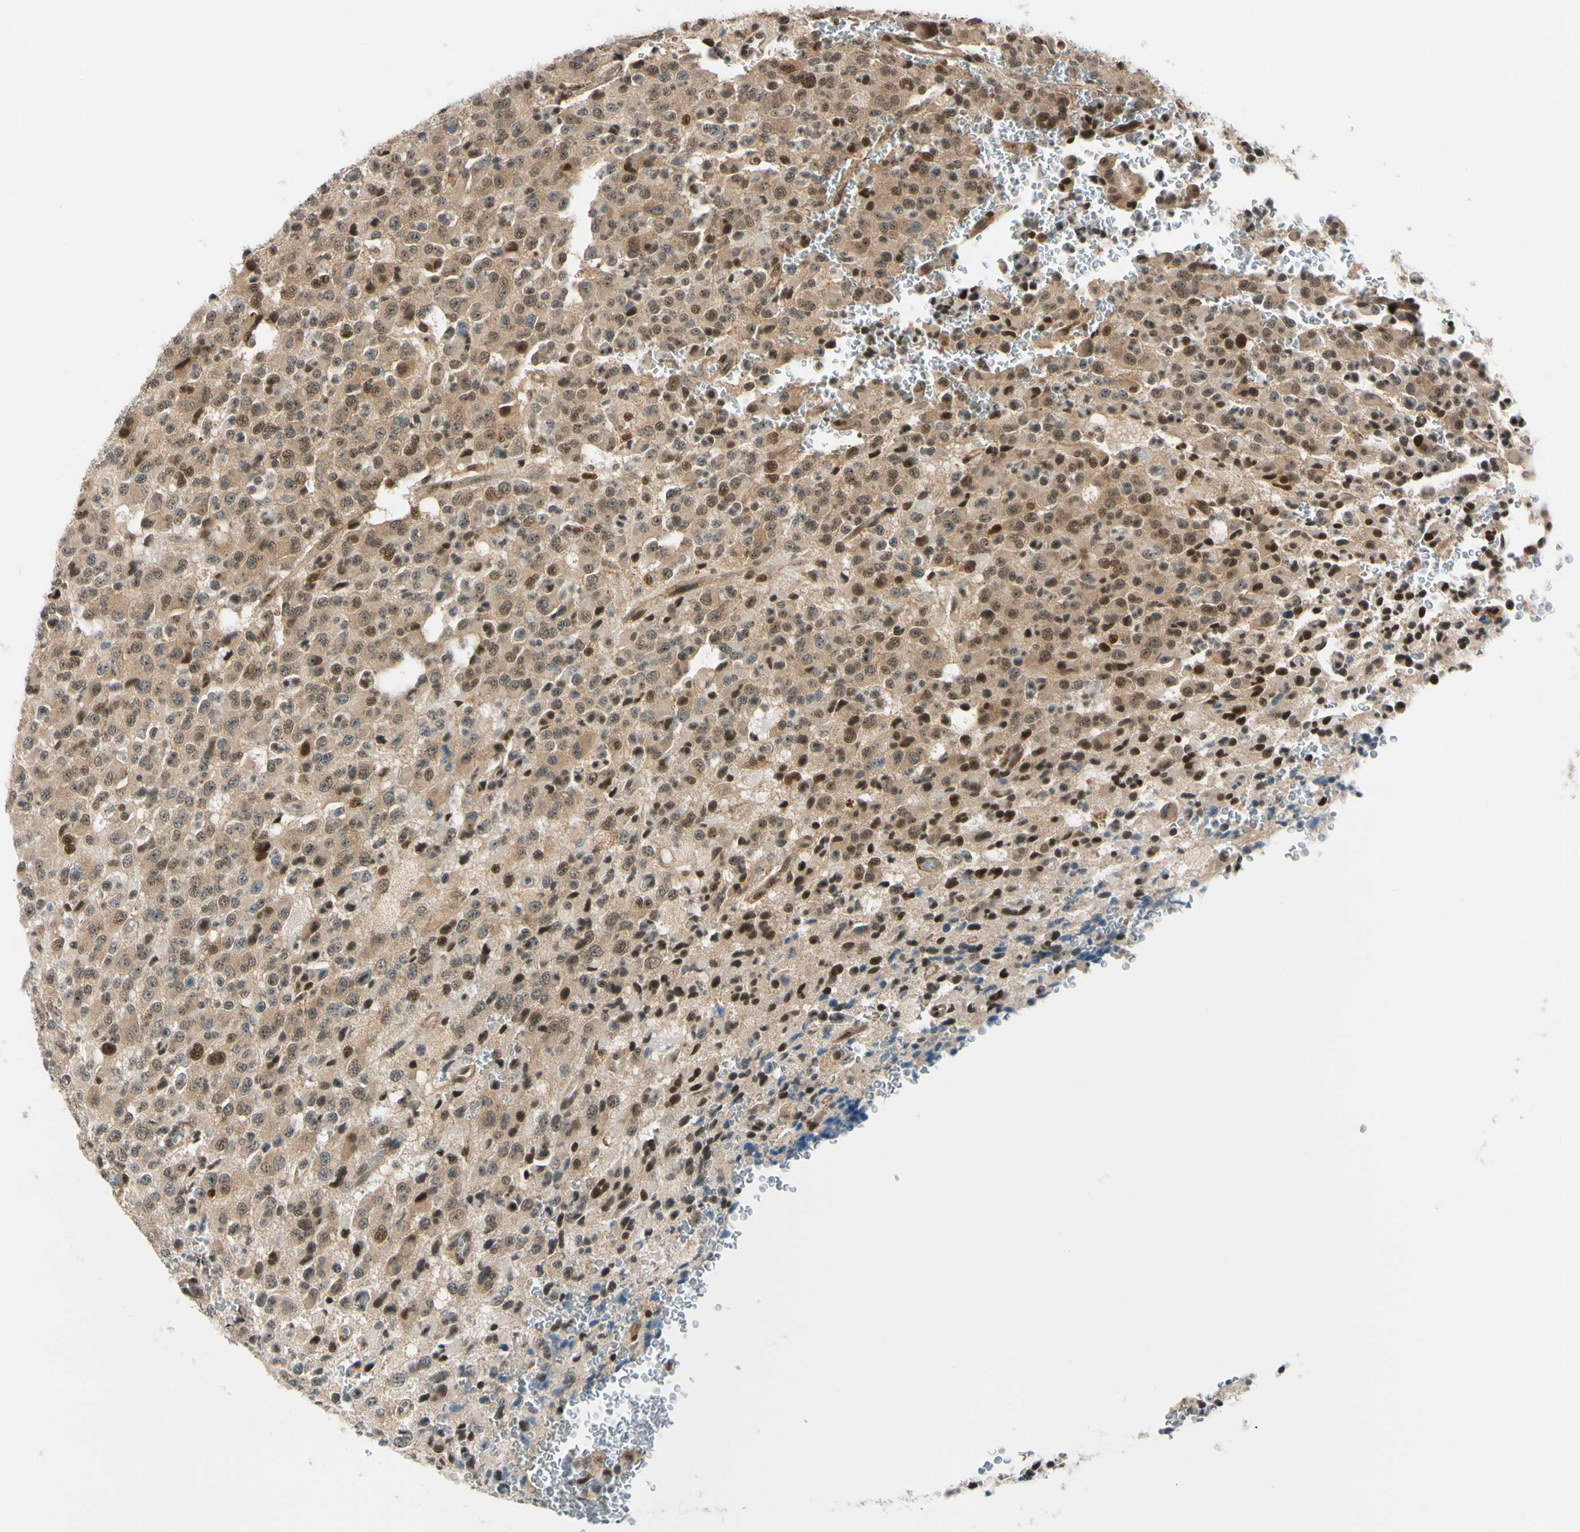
{"staining": {"intensity": "moderate", "quantity": ">75%", "location": "cytoplasmic/membranous,nuclear"}, "tissue": "glioma", "cell_type": "Tumor cells", "image_type": "cancer", "snomed": [{"axis": "morphology", "description": "Glioma, malignant, High grade"}, {"axis": "topography", "description": "pancreas cauda"}], "caption": "This histopathology image reveals immunohistochemistry (IHC) staining of human glioma, with medium moderate cytoplasmic/membranous and nuclear expression in about >75% of tumor cells.", "gene": "DAXX", "patient": {"sex": "male", "age": 60}}